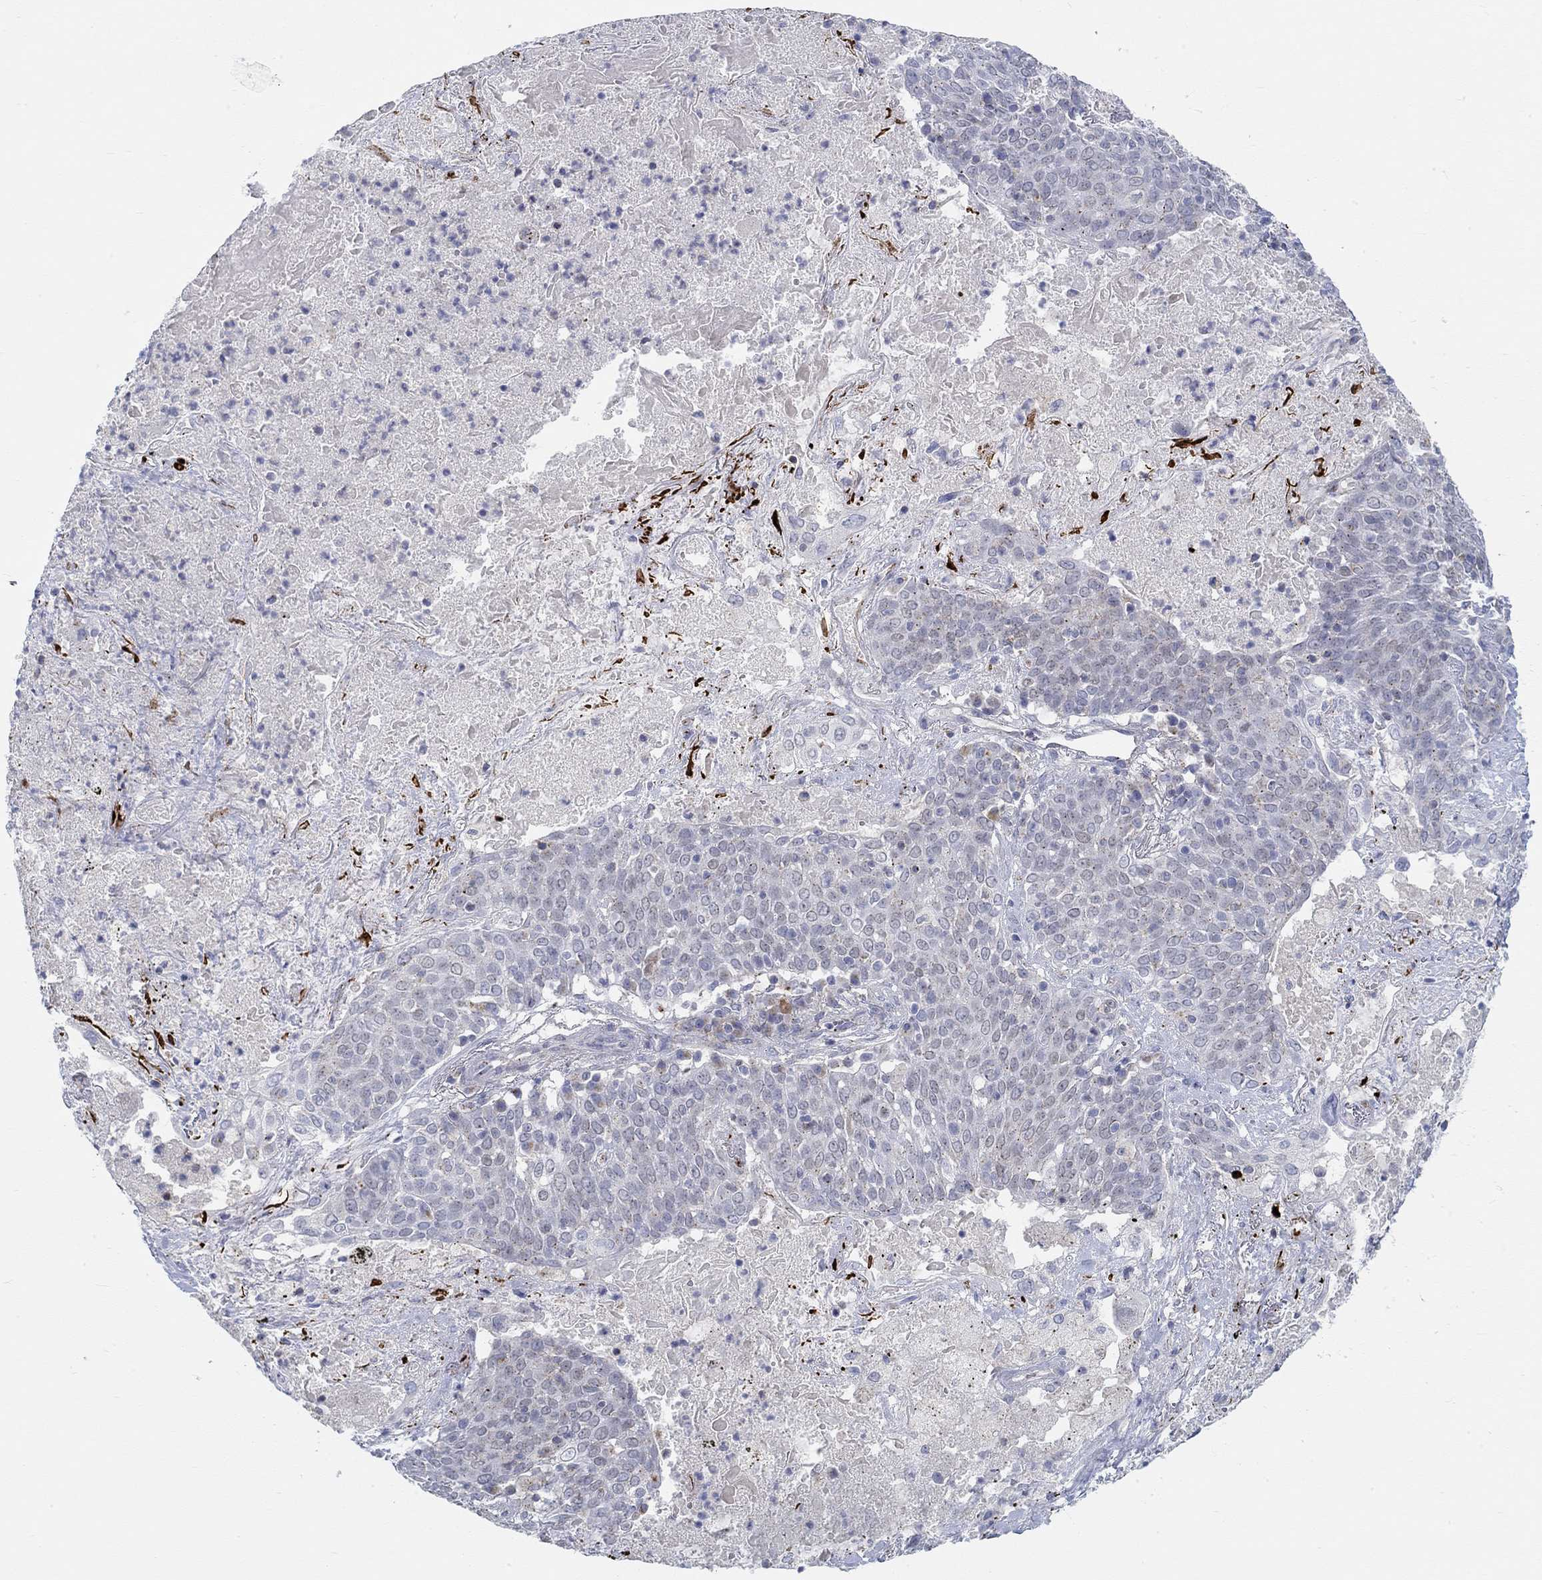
{"staining": {"intensity": "weak", "quantity": "<25%", "location": "cytoplasmic/membranous"}, "tissue": "lung cancer", "cell_type": "Tumor cells", "image_type": "cancer", "snomed": [{"axis": "morphology", "description": "Squamous cell carcinoma, NOS"}, {"axis": "topography", "description": "Lung"}], "caption": "Tumor cells show no significant protein positivity in lung cancer.", "gene": "NAV3", "patient": {"sex": "male", "age": 82}}